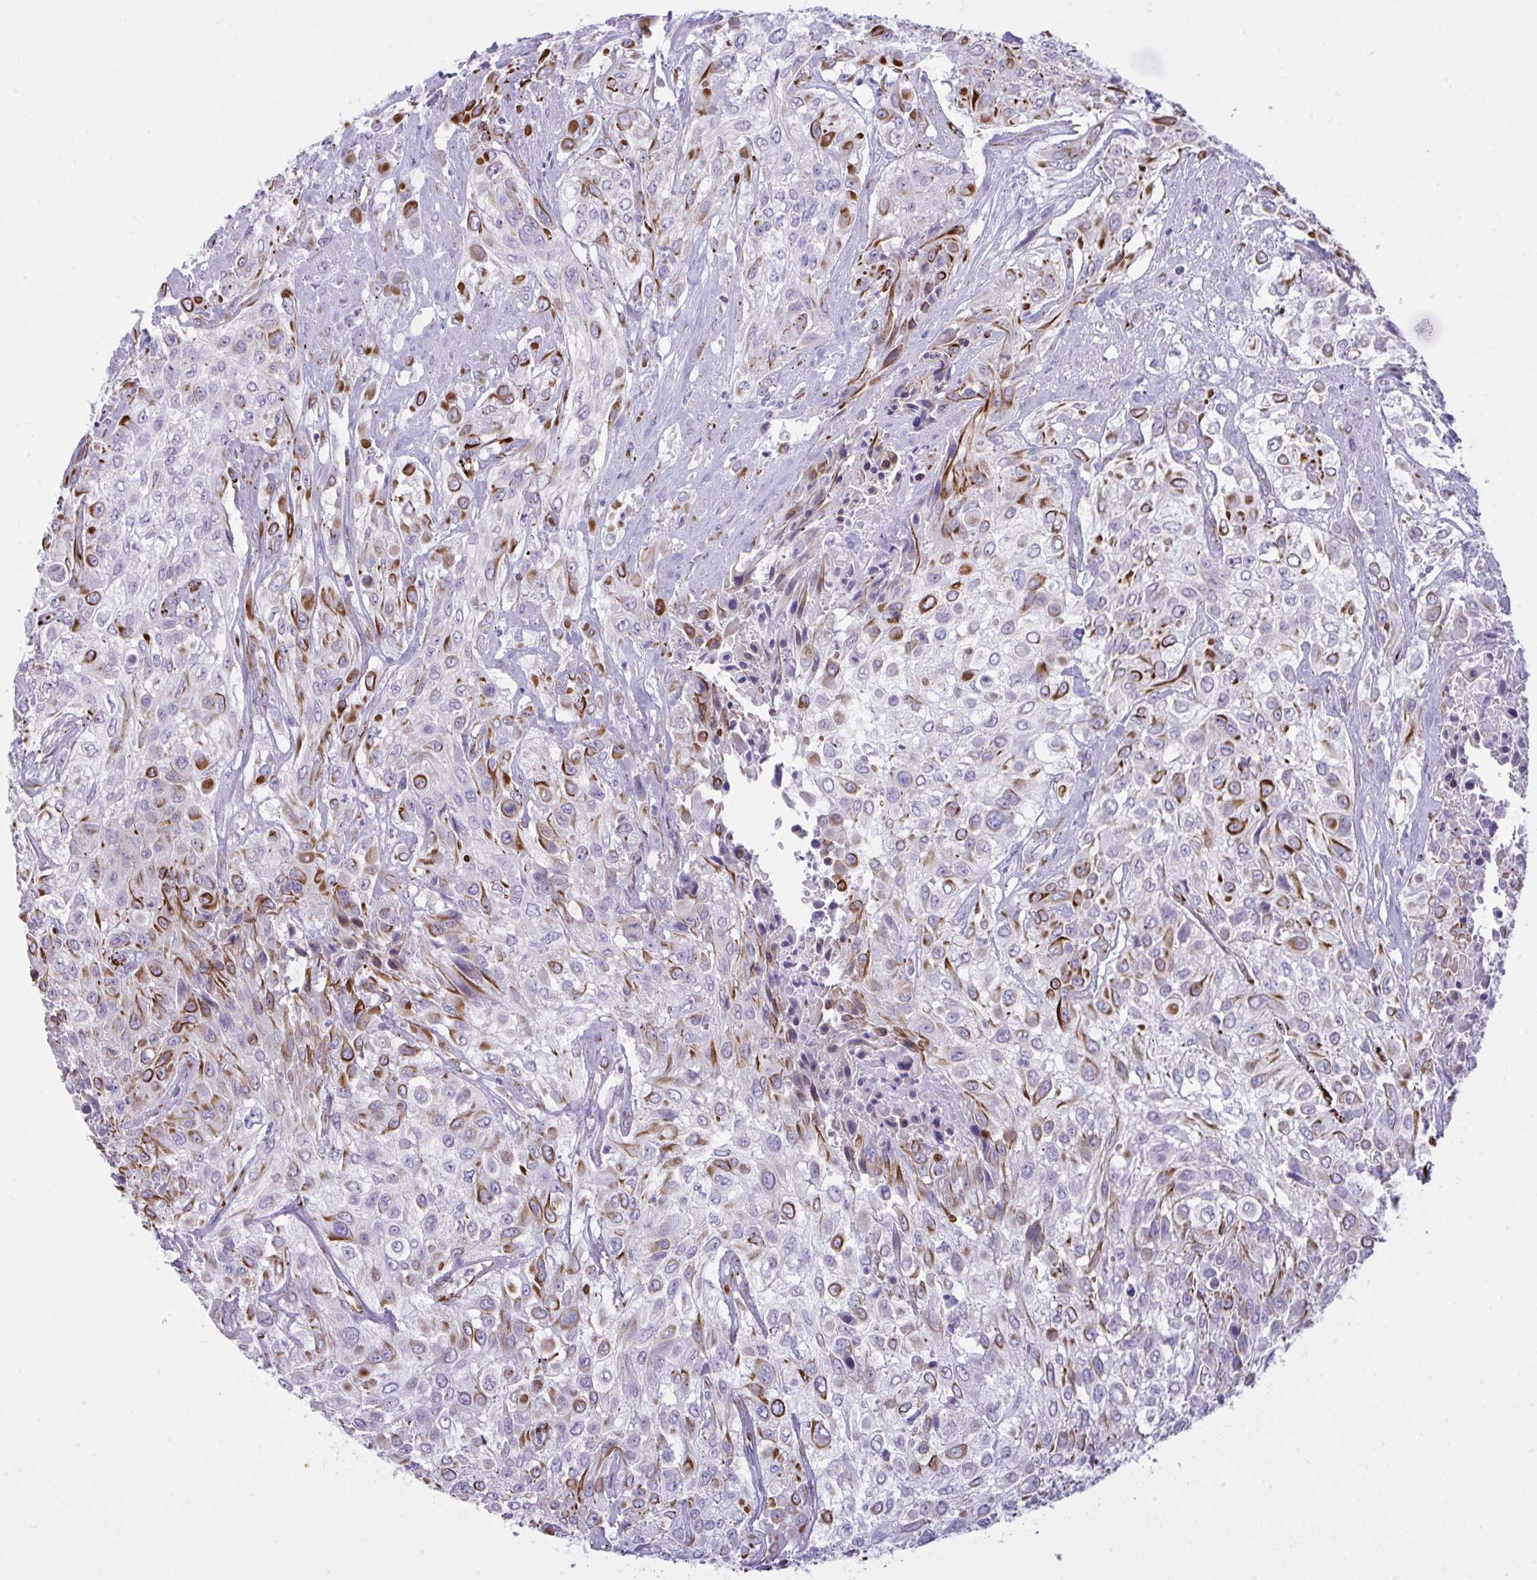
{"staining": {"intensity": "strong", "quantity": "25%-75%", "location": "cytoplasmic/membranous"}, "tissue": "urothelial cancer", "cell_type": "Tumor cells", "image_type": "cancer", "snomed": [{"axis": "morphology", "description": "Urothelial carcinoma, High grade"}, {"axis": "topography", "description": "Urinary bladder"}], "caption": "Protein analysis of high-grade urothelial carcinoma tissue demonstrates strong cytoplasmic/membranous staining in approximately 25%-75% of tumor cells.", "gene": "SLC35B1", "patient": {"sex": "male", "age": 57}}